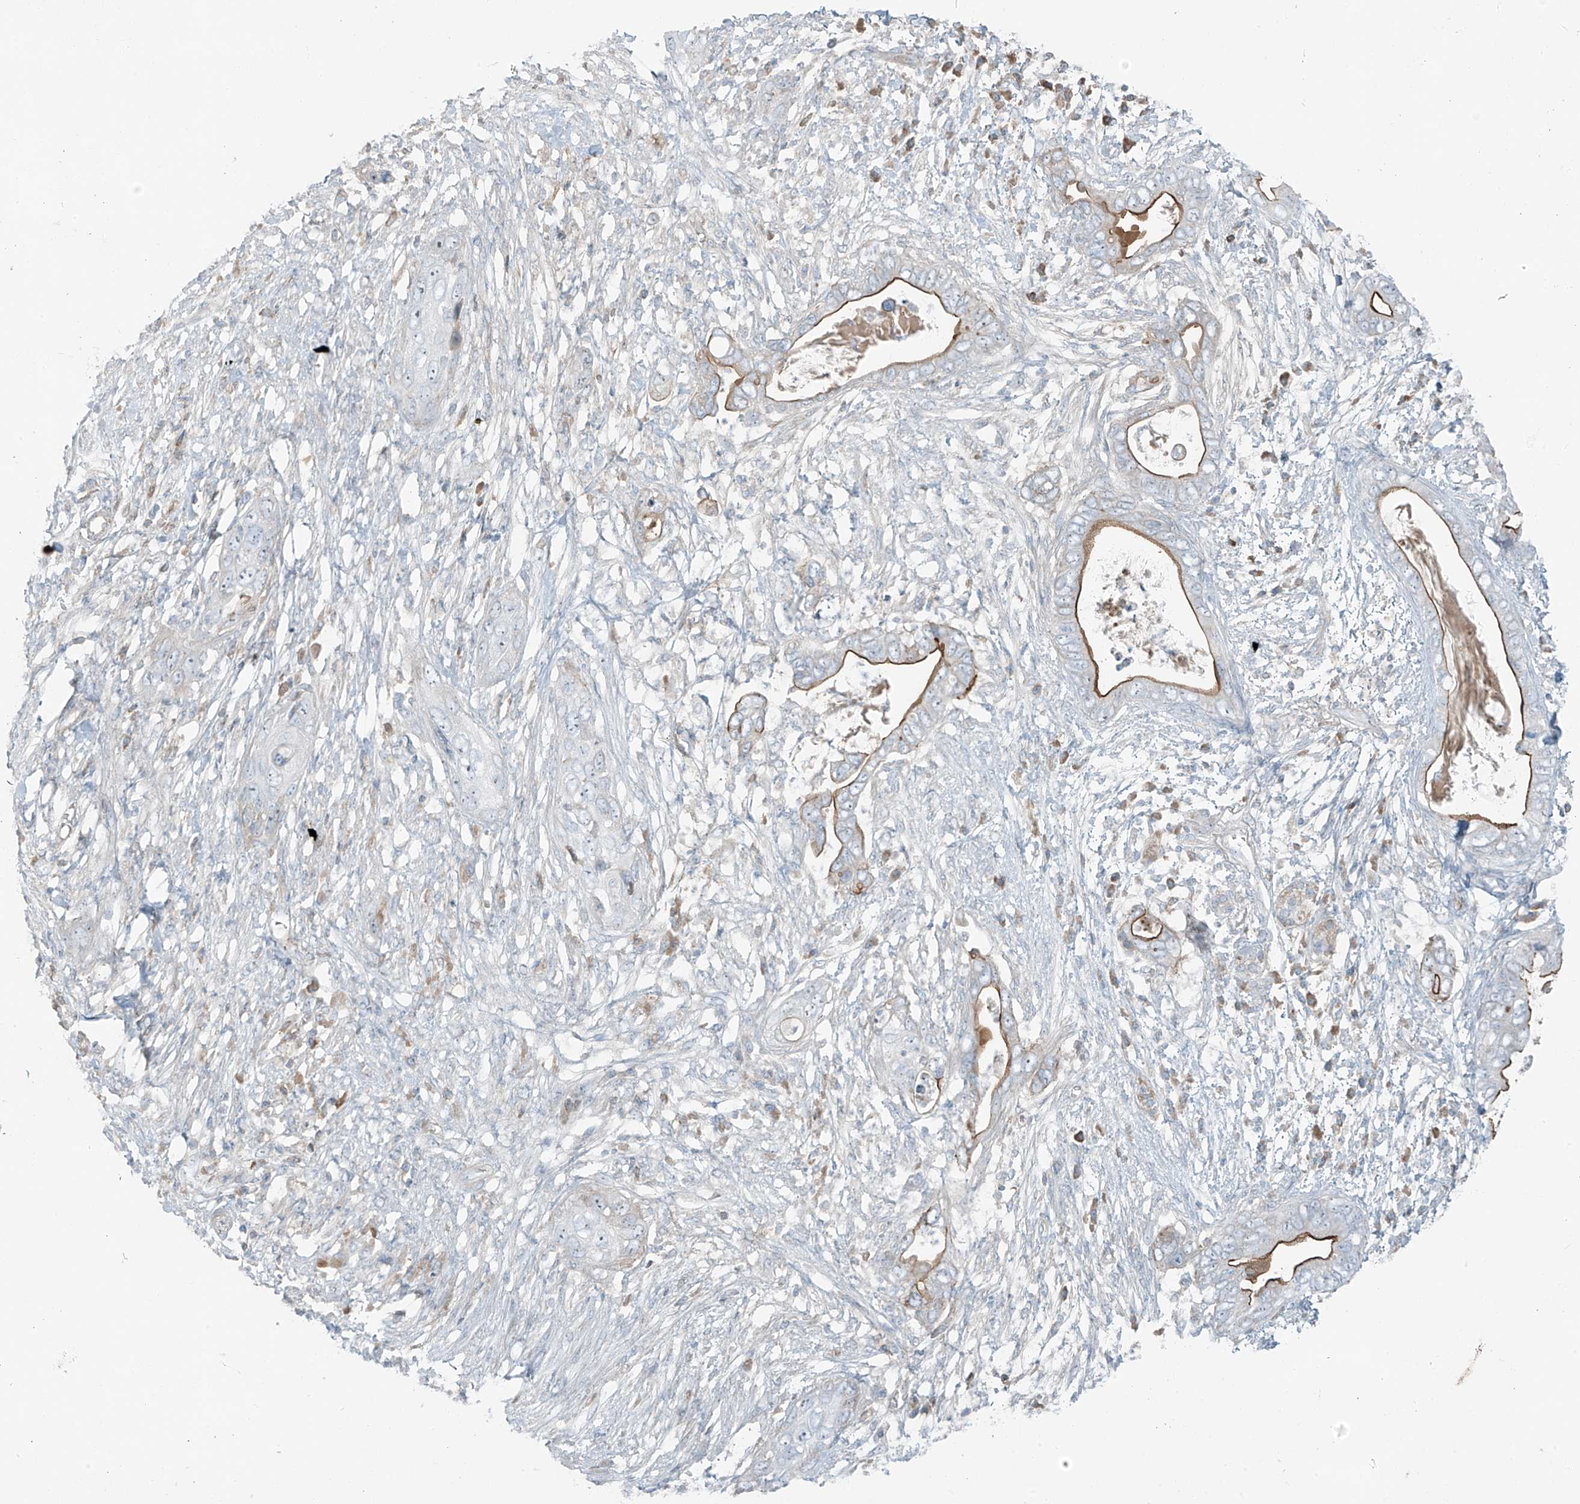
{"staining": {"intensity": "strong", "quantity": ">75%", "location": "cytoplasmic/membranous"}, "tissue": "pancreatic cancer", "cell_type": "Tumor cells", "image_type": "cancer", "snomed": [{"axis": "morphology", "description": "Adenocarcinoma, NOS"}, {"axis": "topography", "description": "Pancreas"}], "caption": "Approximately >75% of tumor cells in pancreatic adenocarcinoma reveal strong cytoplasmic/membranous protein expression as visualized by brown immunohistochemical staining.", "gene": "FAM131C", "patient": {"sex": "male", "age": 75}}